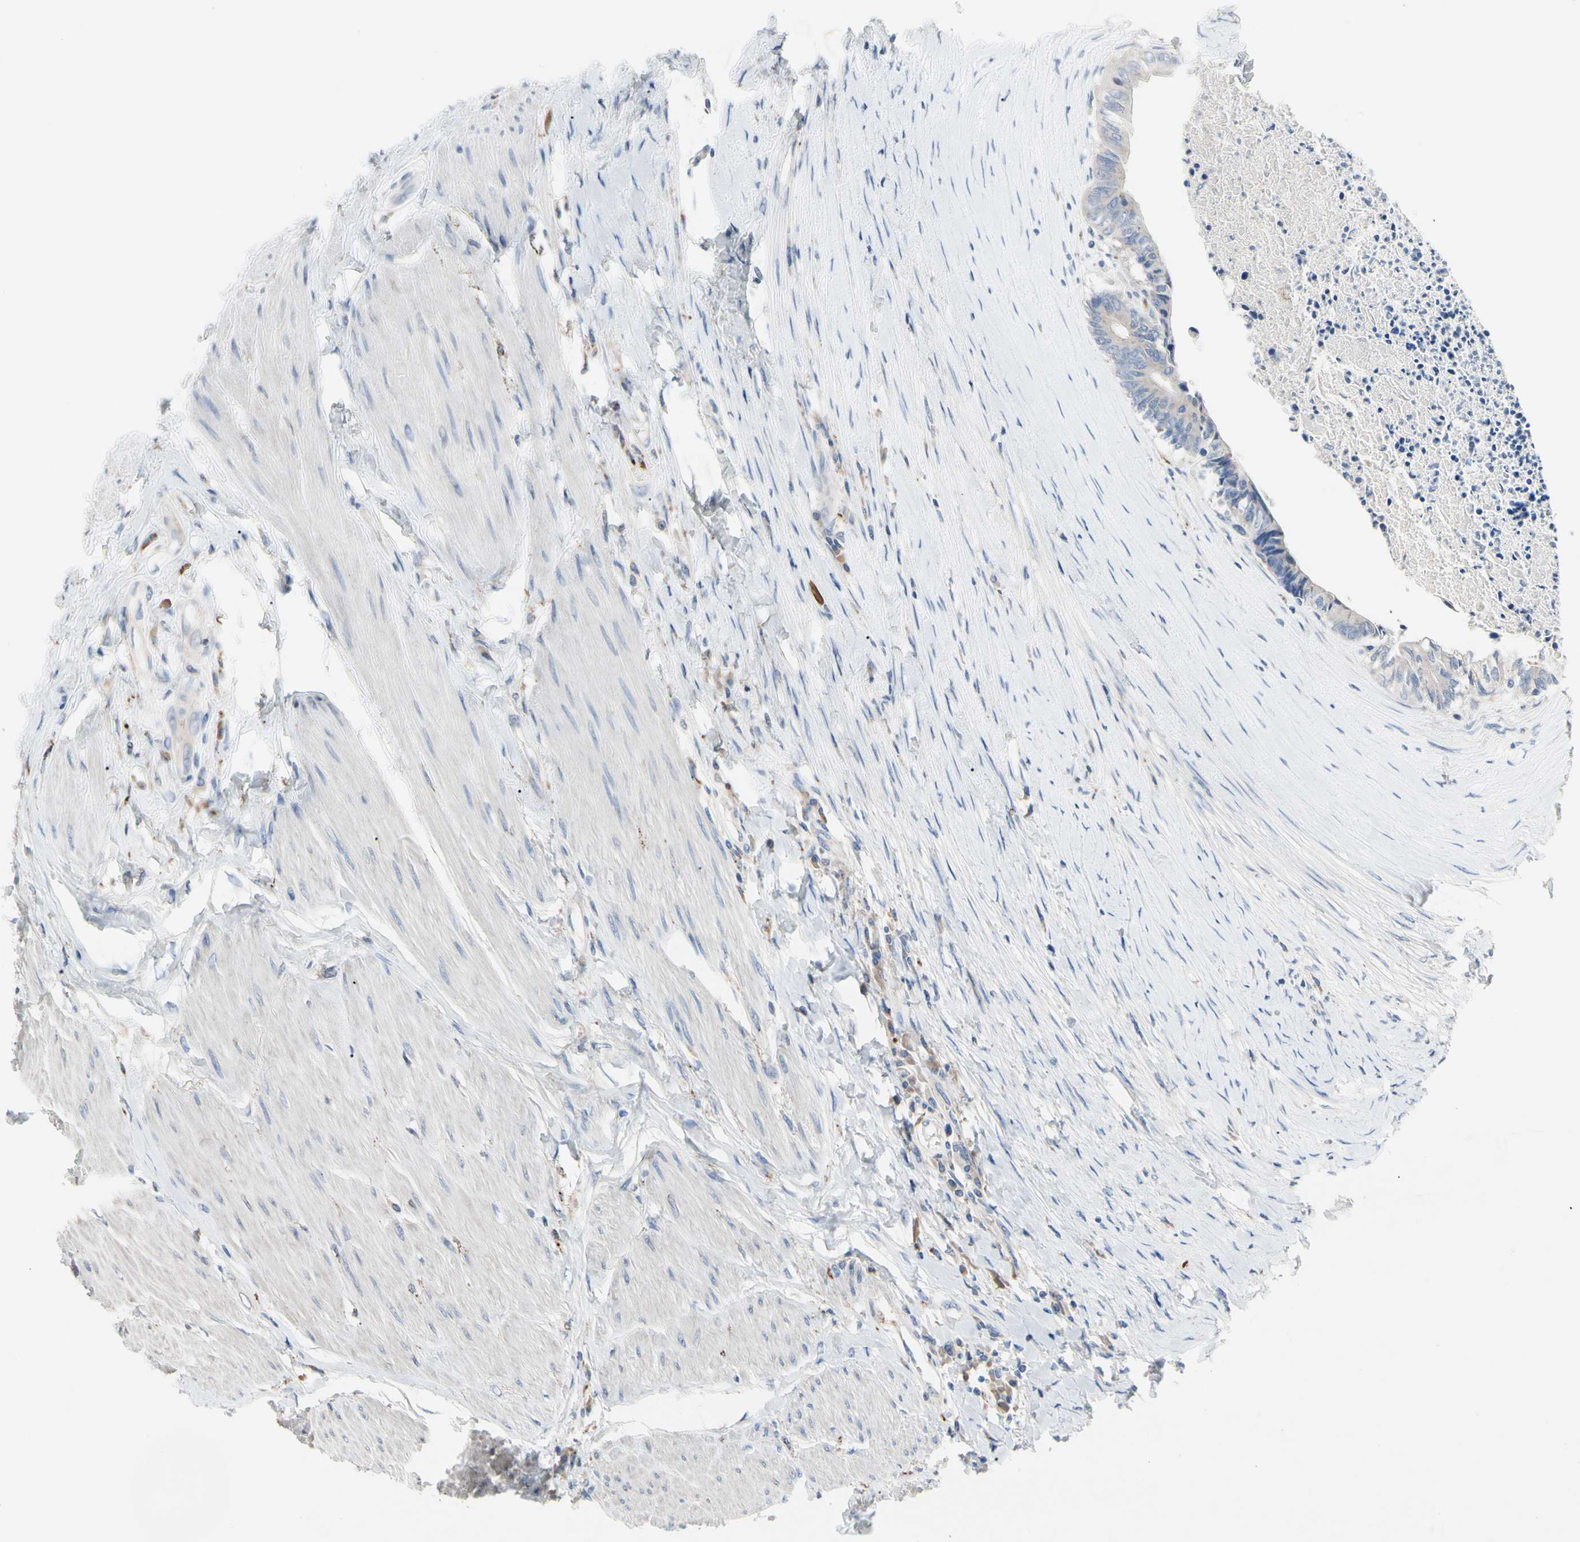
{"staining": {"intensity": "negative", "quantity": "none", "location": "none"}, "tissue": "colorectal cancer", "cell_type": "Tumor cells", "image_type": "cancer", "snomed": [{"axis": "morphology", "description": "Adenocarcinoma, NOS"}, {"axis": "topography", "description": "Rectum"}], "caption": "Tumor cells show no significant expression in colorectal cancer.", "gene": "RETSAT", "patient": {"sex": "male", "age": 63}}